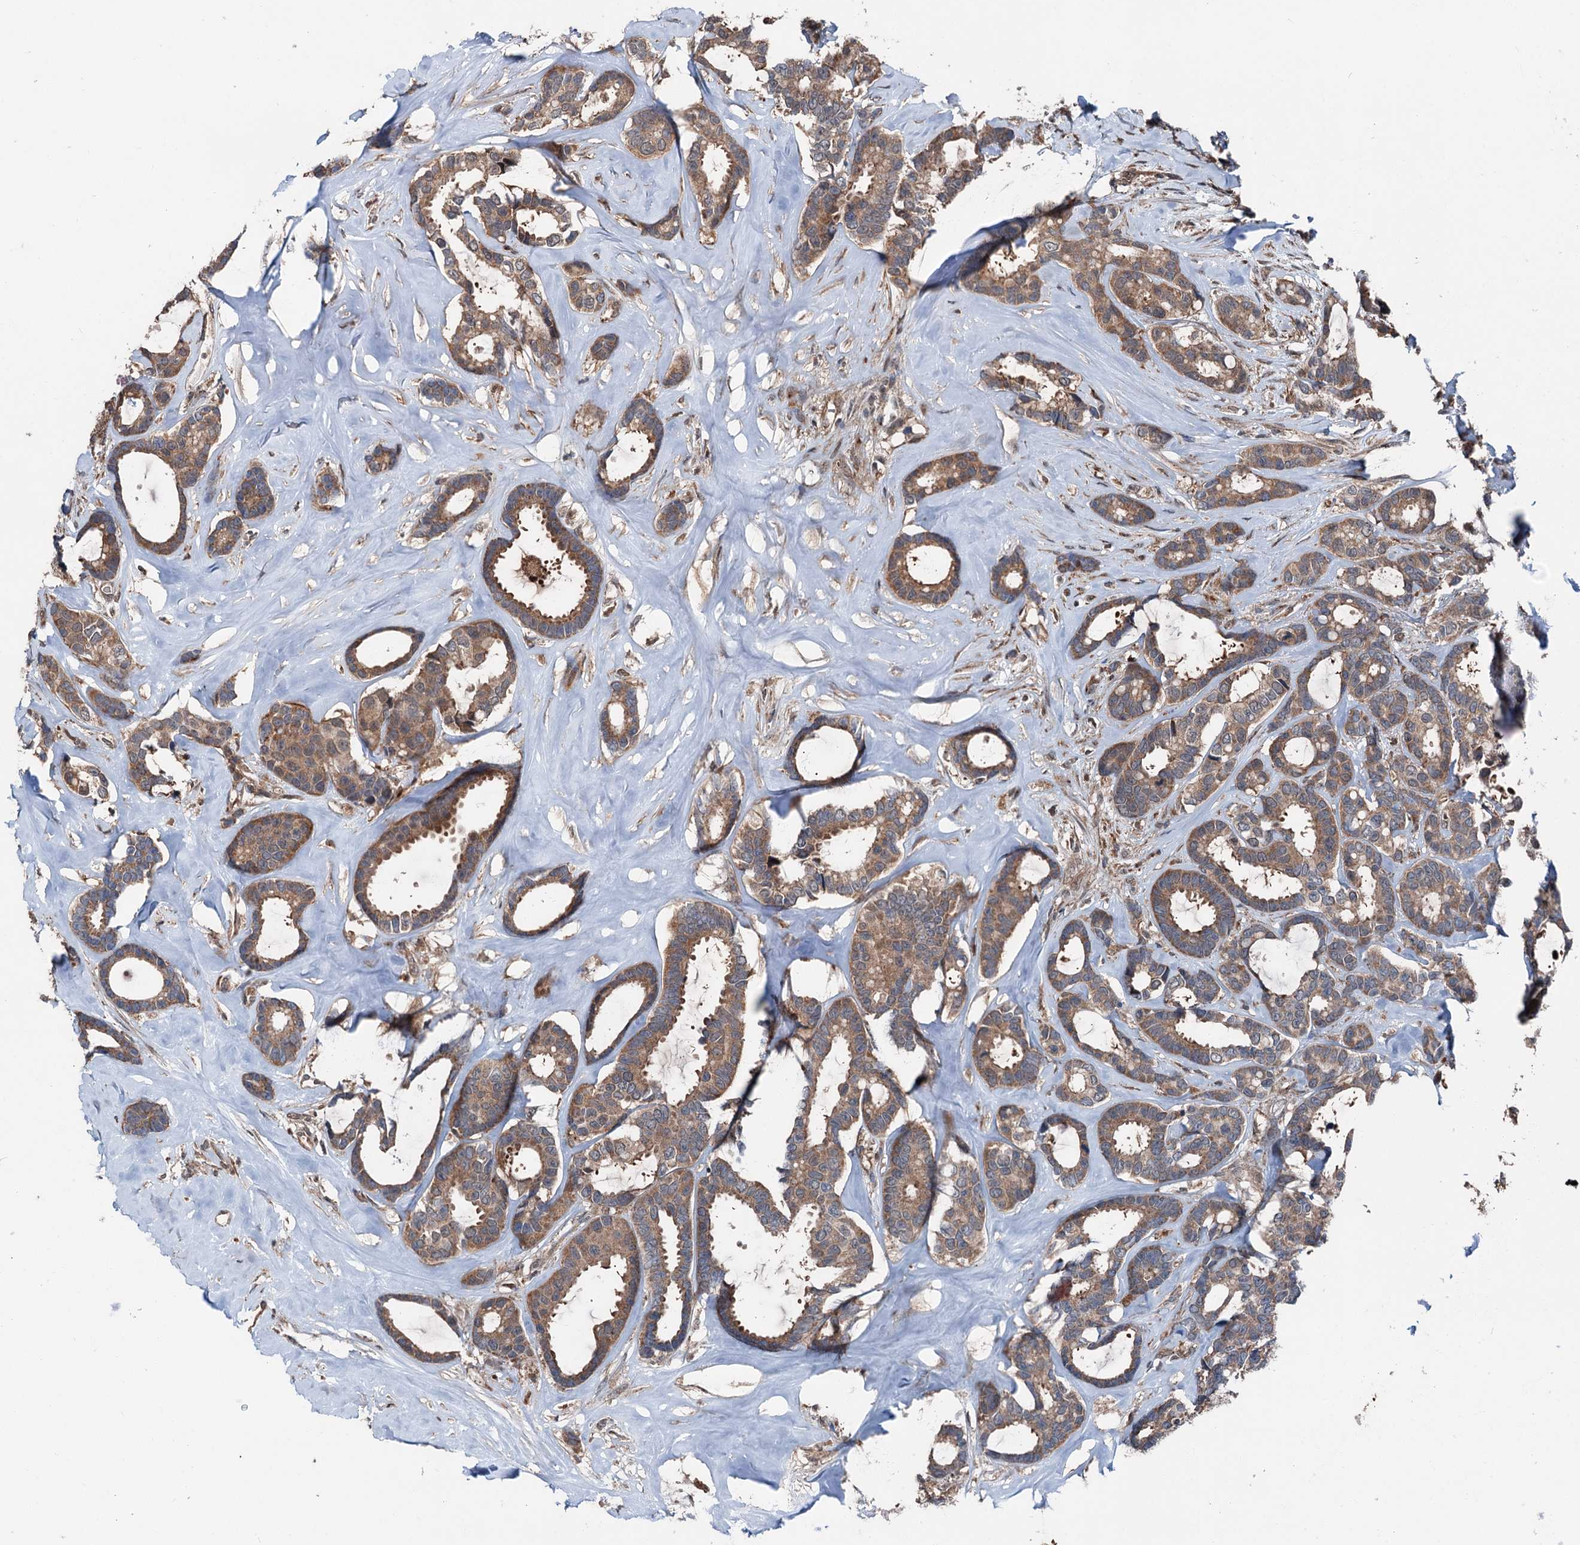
{"staining": {"intensity": "moderate", "quantity": ">75%", "location": "cytoplasmic/membranous"}, "tissue": "breast cancer", "cell_type": "Tumor cells", "image_type": "cancer", "snomed": [{"axis": "morphology", "description": "Duct carcinoma"}, {"axis": "topography", "description": "Breast"}], "caption": "Breast cancer (invasive ductal carcinoma) stained with DAB immunohistochemistry demonstrates medium levels of moderate cytoplasmic/membranous staining in about >75% of tumor cells.", "gene": "PSMD13", "patient": {"sex": "female", "age": 87}}